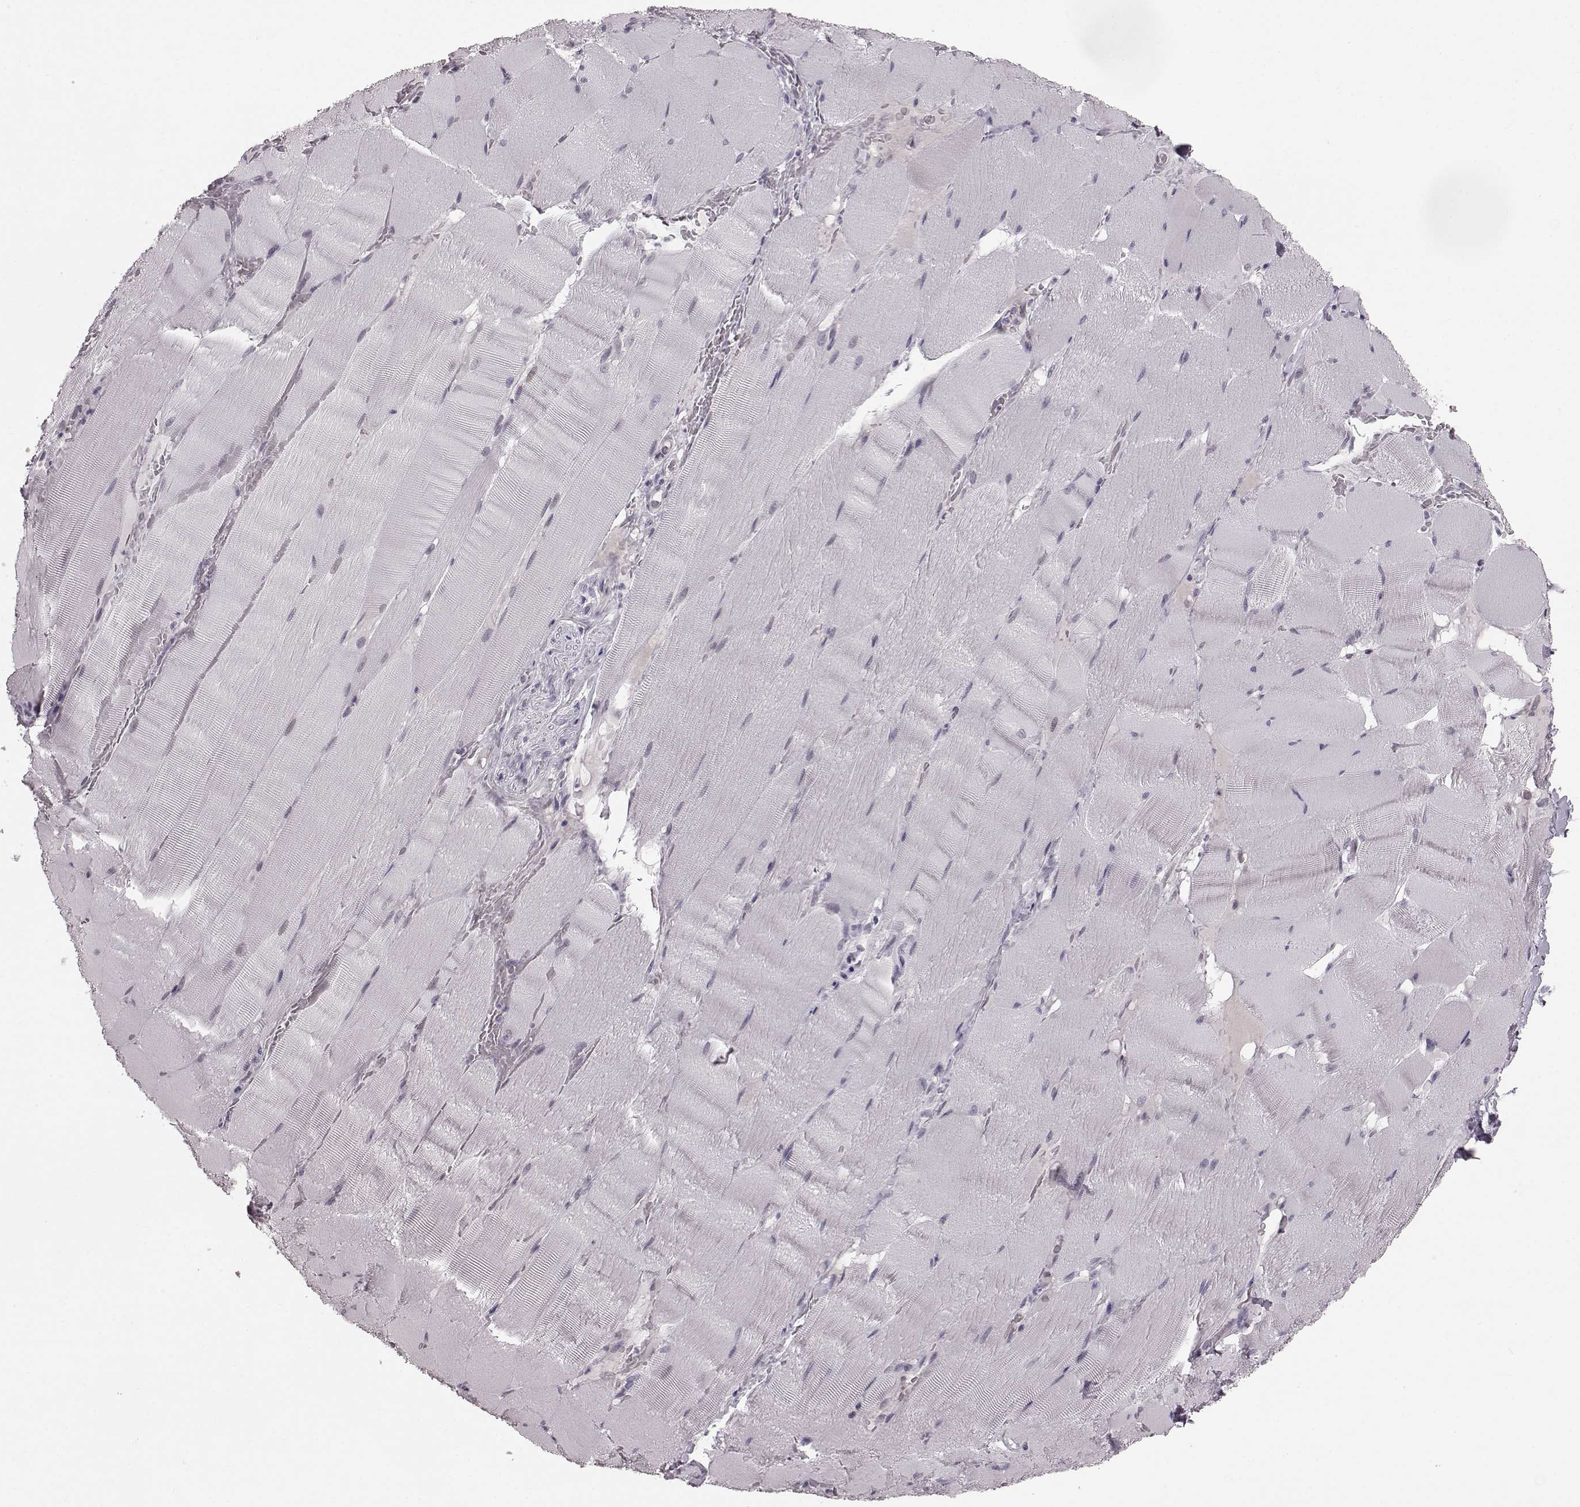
{"staining": {"intensity": "negative", "quantity": "none", "location": "none"}, "tissue": "skeletal muscle", "cell_type": "Myocytes", "image_type": "normal", "snomed": [{"axis": "morphology", "description": "Normal tissue, NOS"}, {"axis": "topography", "description": "Skeletal muscle"}], "caption": "Skeletal muscle stained for a protein using immunohistochemistry demonstrates no expression myocytes.", "gene": "TCHHL1", "patient": {"sex": "male", "age": 56}}